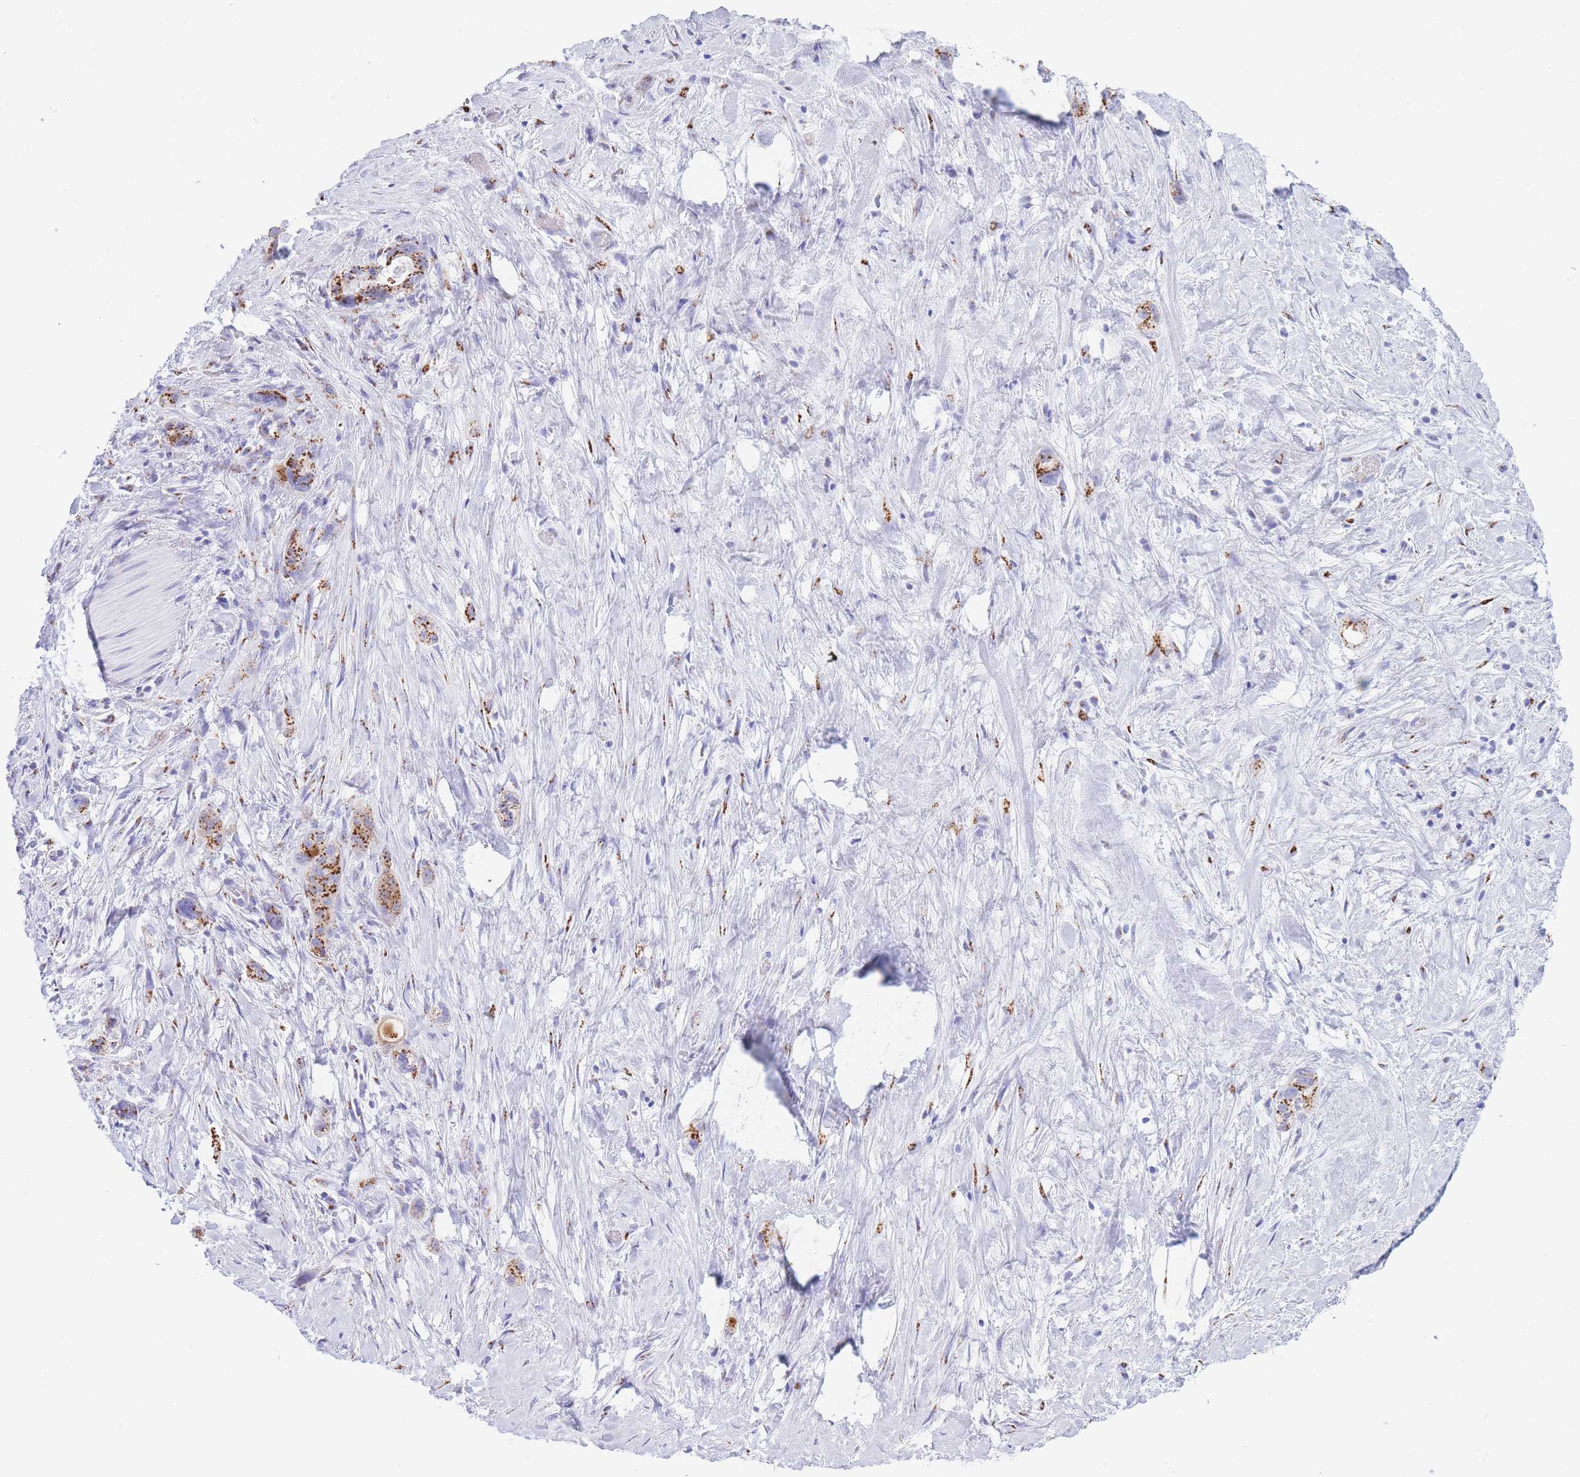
{"staining": {"intensity": "strong", "quantity": "25%-75%", "location": "cytoplasmic/membranous"}, "tissue": "stomach cancer", "cell_type": "Tumor cells", "image_type": "cancer", "snomed": [{"axis": "morphology", "description": "Adenocarcinoma, NOS"}, {"axis": "topography", "description": "Stomach"}, {"axis": "topography", "description": "Stomach, lower"}], "caption": "The photomicrograph displays staining of adenocarcinoma (stomach), revealing strong cytoplasmic/membranous protein expression (brown color) within tumor cells. The staining is performed using DAB (3,3'-diaminobenzidine) brown chromogen to label protein expression. The nuclei are counter-stained blue using hematoxylin.", "gene": "FAM3C", "patient": {"sex": "female", "age": 48}}